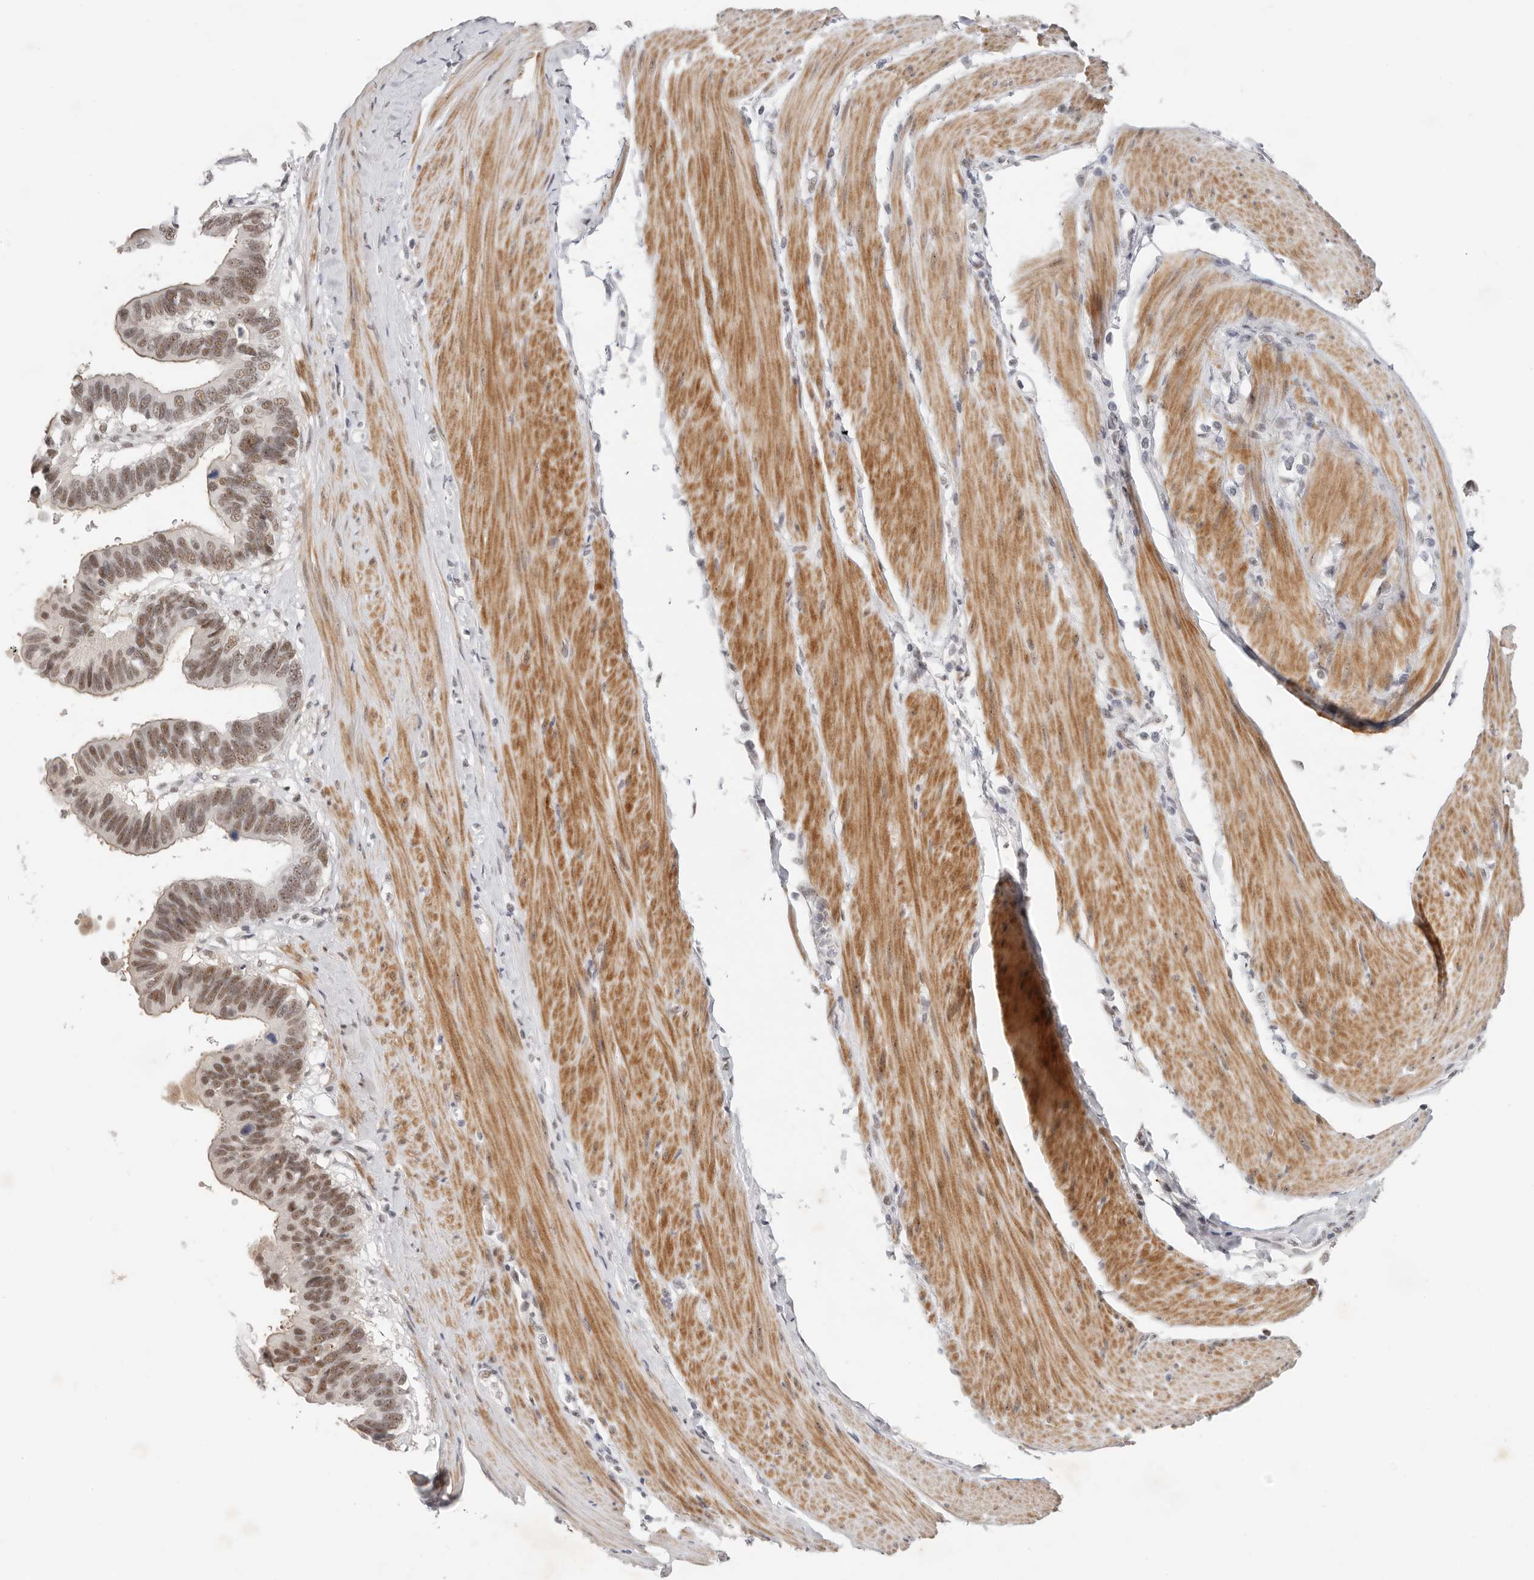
{"staining": {"intensity": "moderate", "quantity": ">75%", "location": "nuclear"}, "tissue": "pancreatic cancer", "cell_type": "Tumor cells", "image_type": "cancer", "snomed": [{"axis": "morphology", "description": "Adenocarcinoma, NOS"}, {"axis": "topography", "description": "Pancreas"}], "caption": "Immunohistochemistry histopathology image of adenocarcinoma (pancreatic) stained for a protein (brown), which shows medium levels of moderate nuclear staining in approximately >75% of tumor cells.", "gene": "LARP7", "patient": {"sex": "female", "age": 56}}